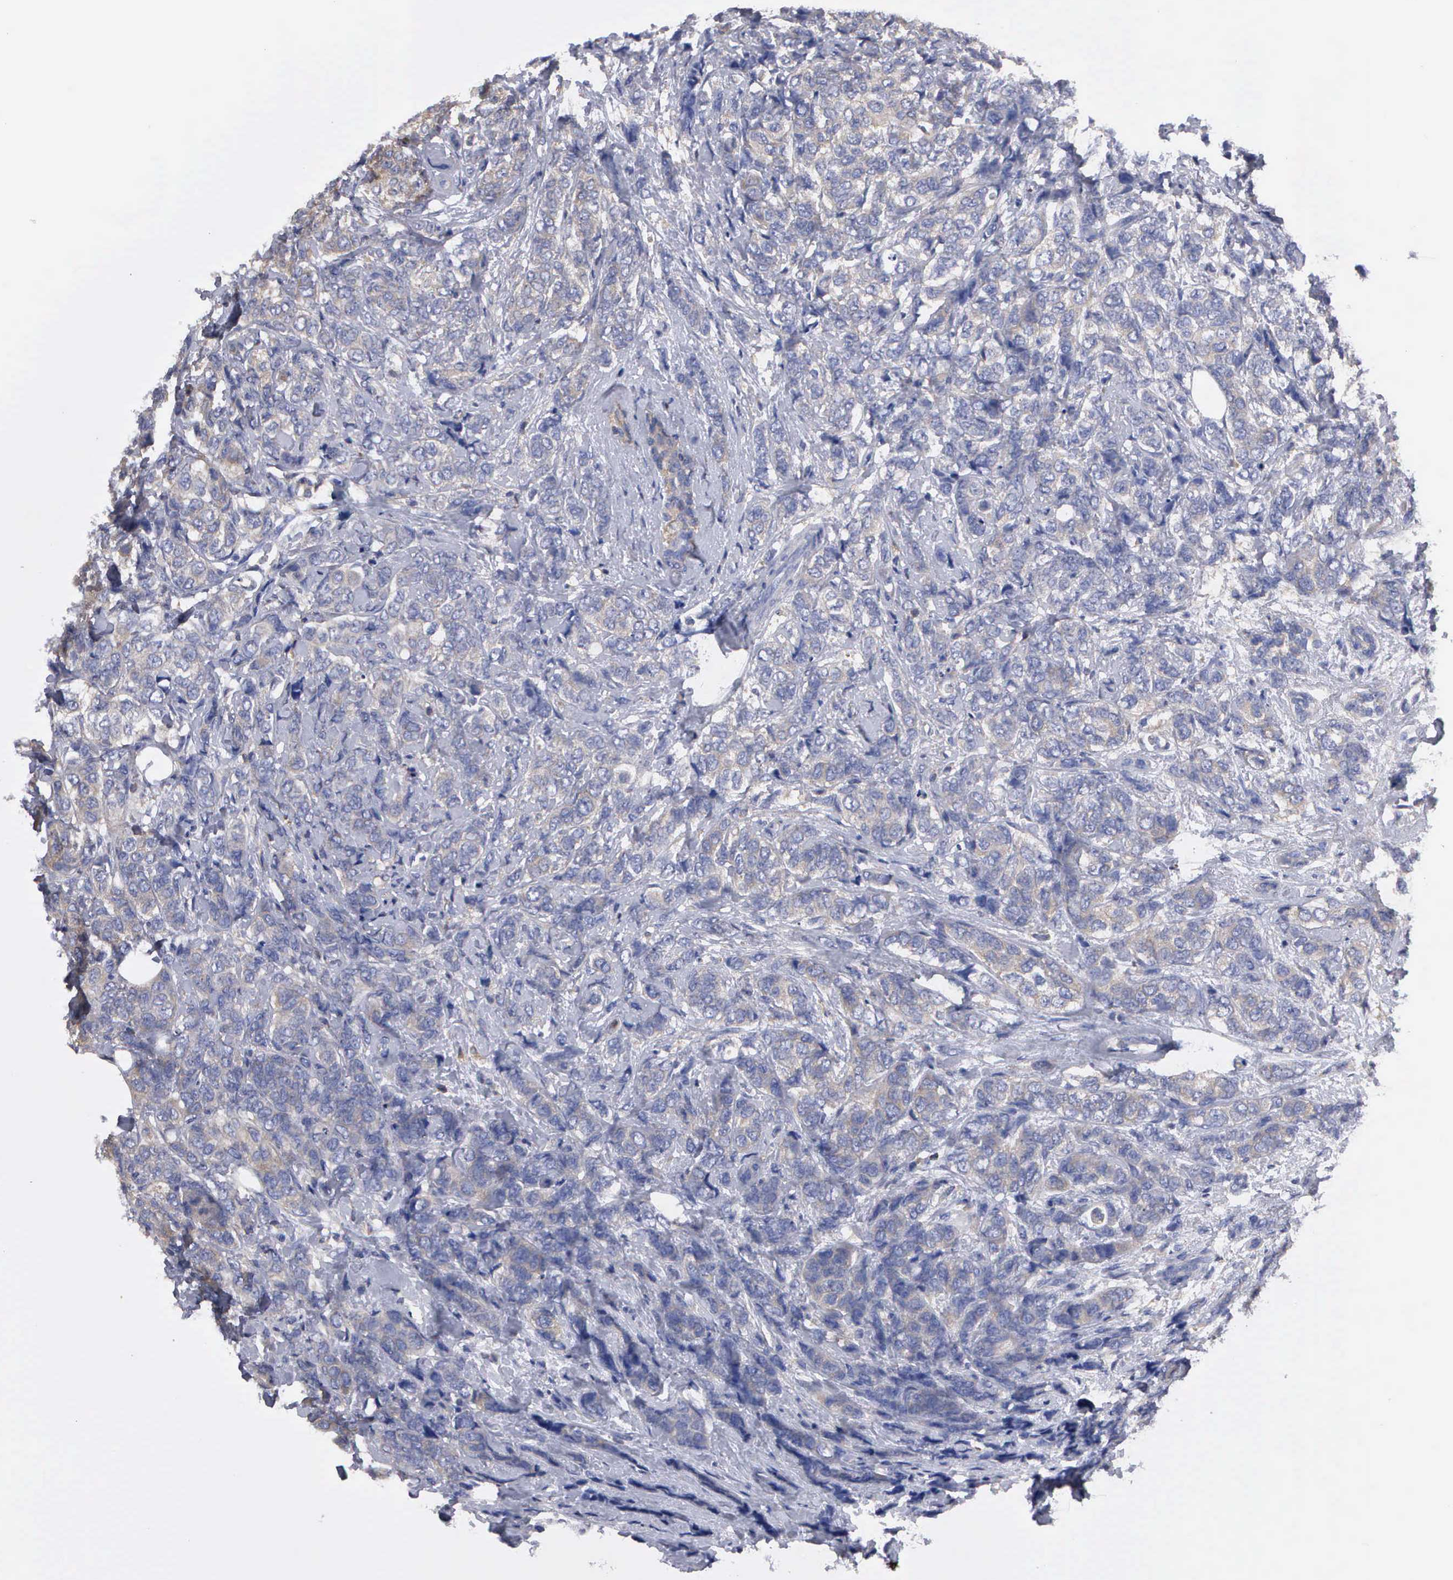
{"staining": {"intensity": "weak", "quantity": "<25%", "location": "cytoplasmic/membranous"}, "tissue": "breast cancer", "cell_type": "Tumor cells", "image_type": "cancer", "snomed": [{"axis": "morphology", "description": "Lobular carcinoma"}, {"axis": "topography", "description": "Breast"}], "caption": "Micrograph shows no protein staining in tumor cells of breast cancer (lobular carcinoma) tissue.", "gene": "G6PD", "patient": {"sex": "female", "age": 60}}